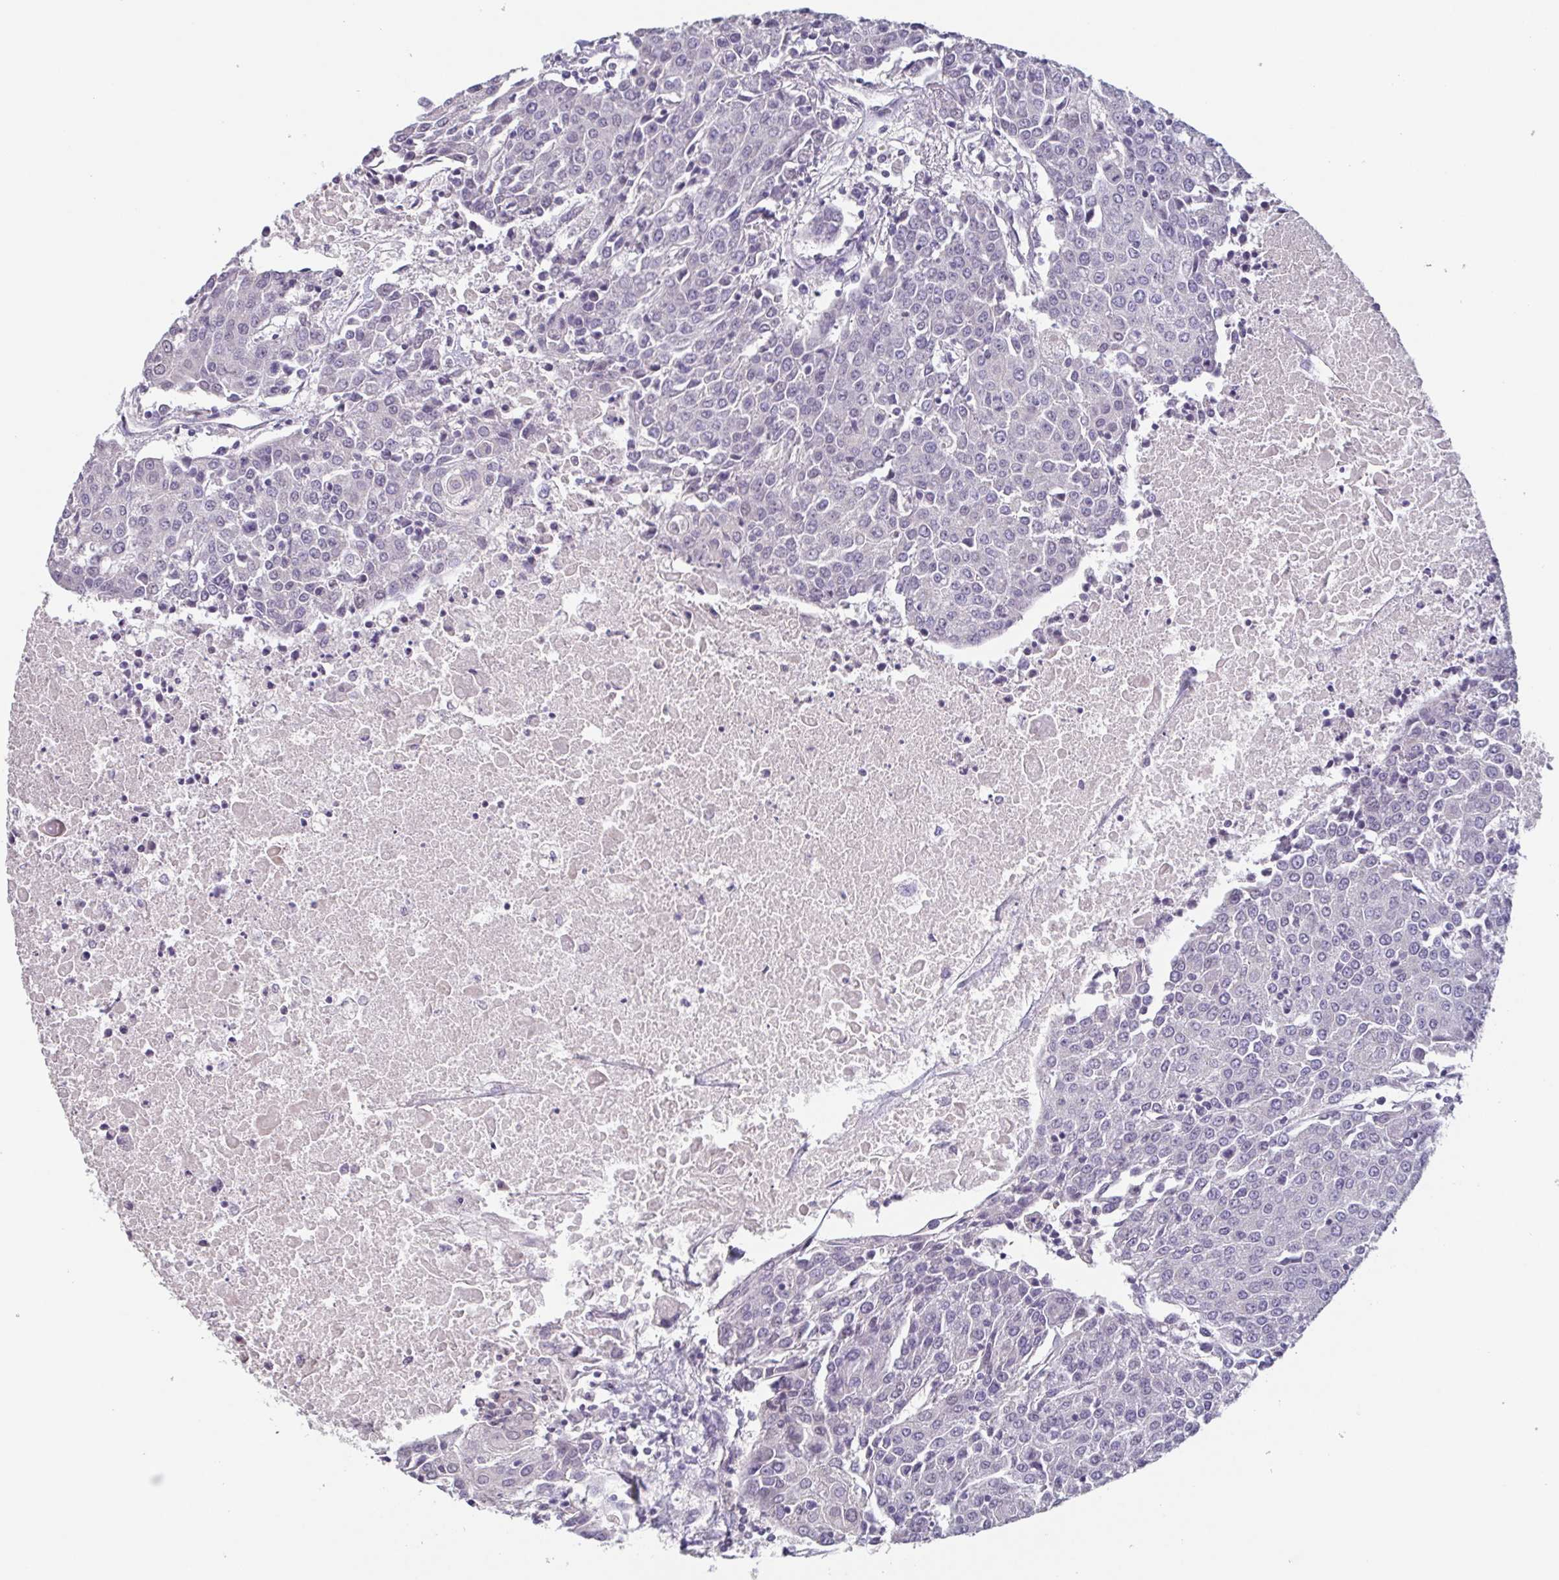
{"staining": {"intensity": "negative", "quantity": "none", "location": "none"}, "tissue": "urothelial cancer", "cell_type": "Tumor cells", "image_type": "cancer", "snomed": [{"axis": "morphology", "description": "Urothelial carcinoma, High grade"}, {"axis": "topography", "description": "Urinary bladder"}], "caption": "This is a image of IHC staining of urothelial cancer, which shows no positivity in tumor cells.", "gene": "GHRL", "patient": {"sex": "female", "age": 85}}